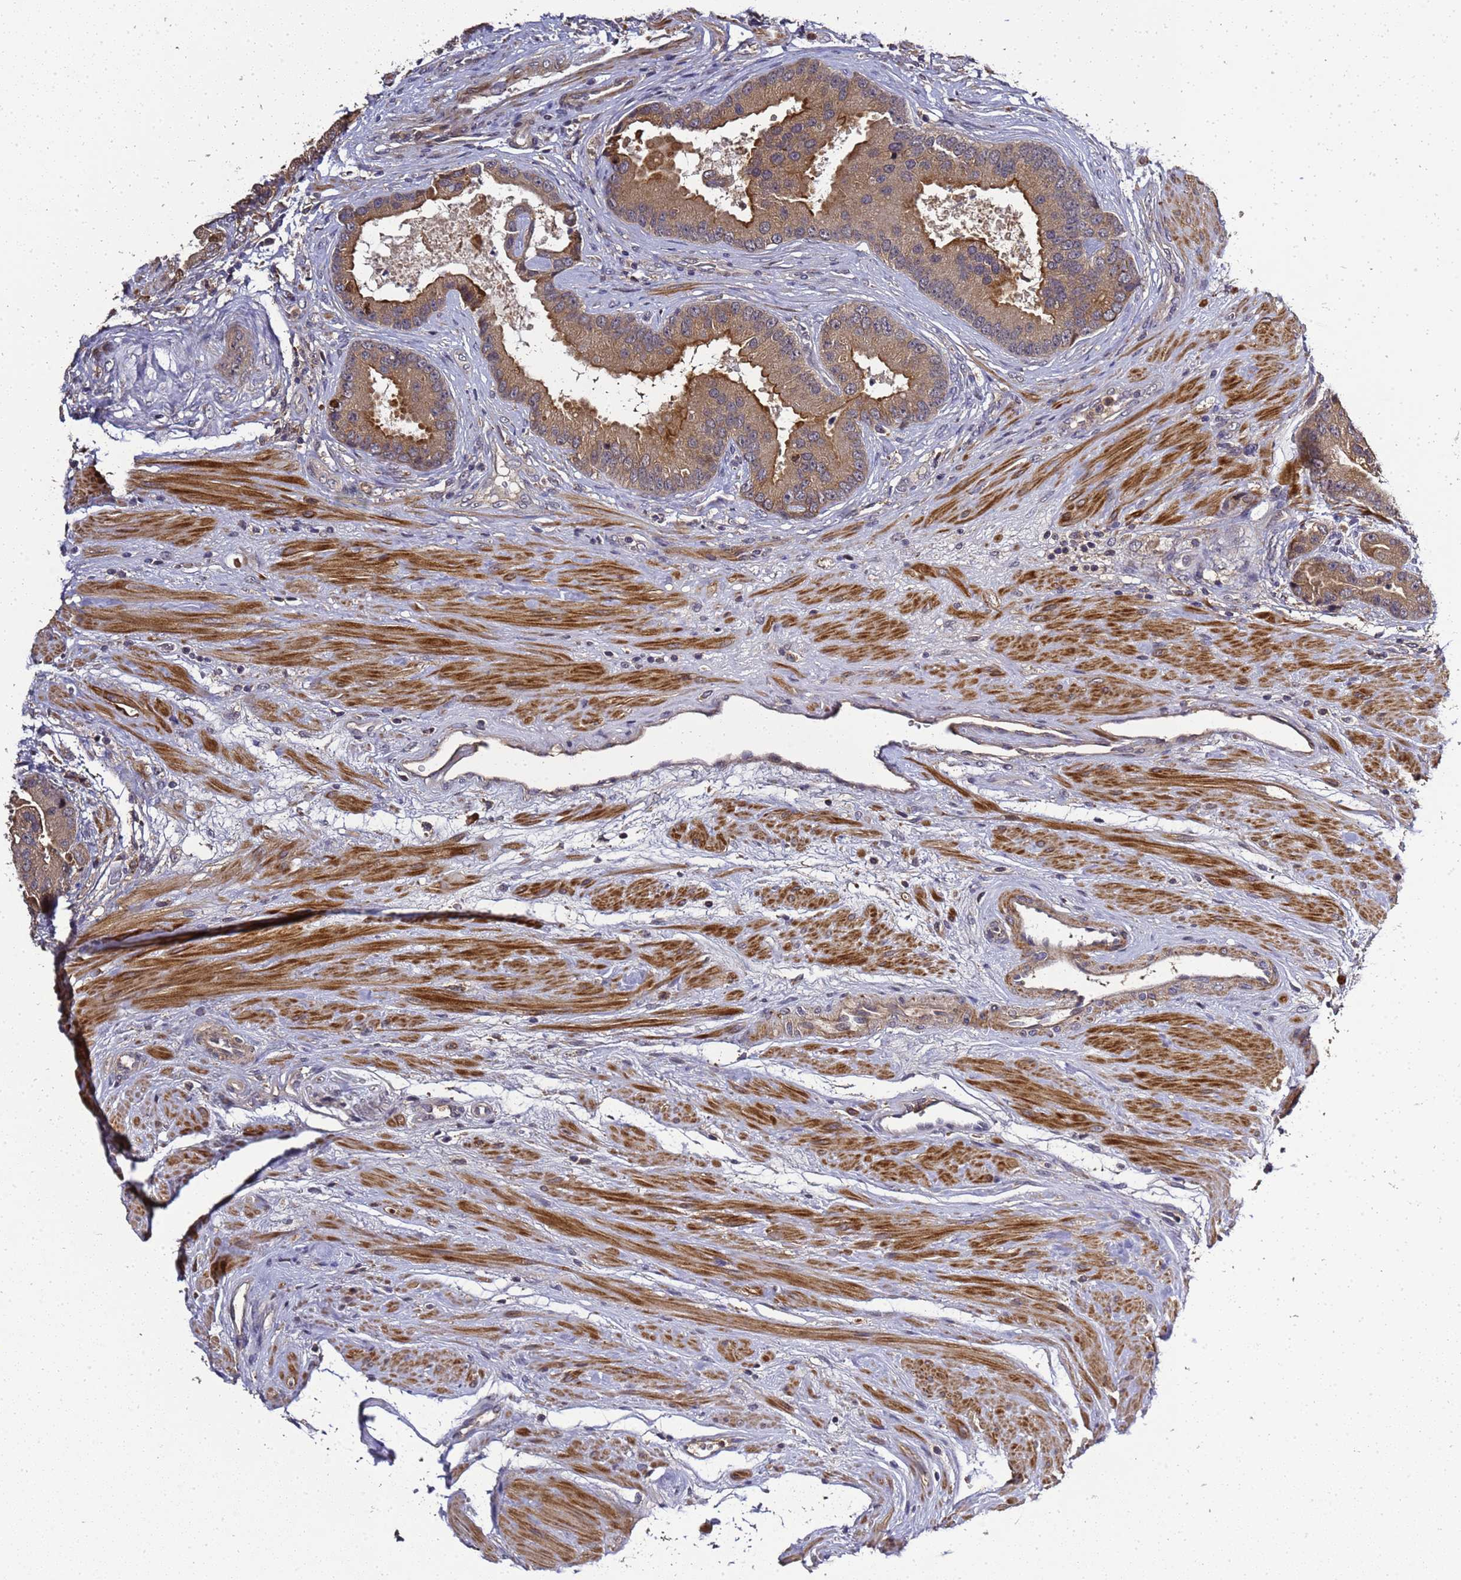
{"staining": {"intensity": "moderate", "quantity": ">75%", "location": "cytoplasmic/membranous"}, "tissue": "prostate cancer", "cell_type": "Tumor cells", "image_type": "cancer", "snomed": [{"axis": "morphology", "description": "Adenocarcinoma, High grade"}, {"axis": "topography", "description": "Prostate"}], "caption": "A medium amount of moderate cytoplasmic/membranous positivity is appreciated in approximately >75% of tumor cells in prostate cancer tissue.", "gene": "LGI4", "patient": {"sex": "male", "age": 70}}